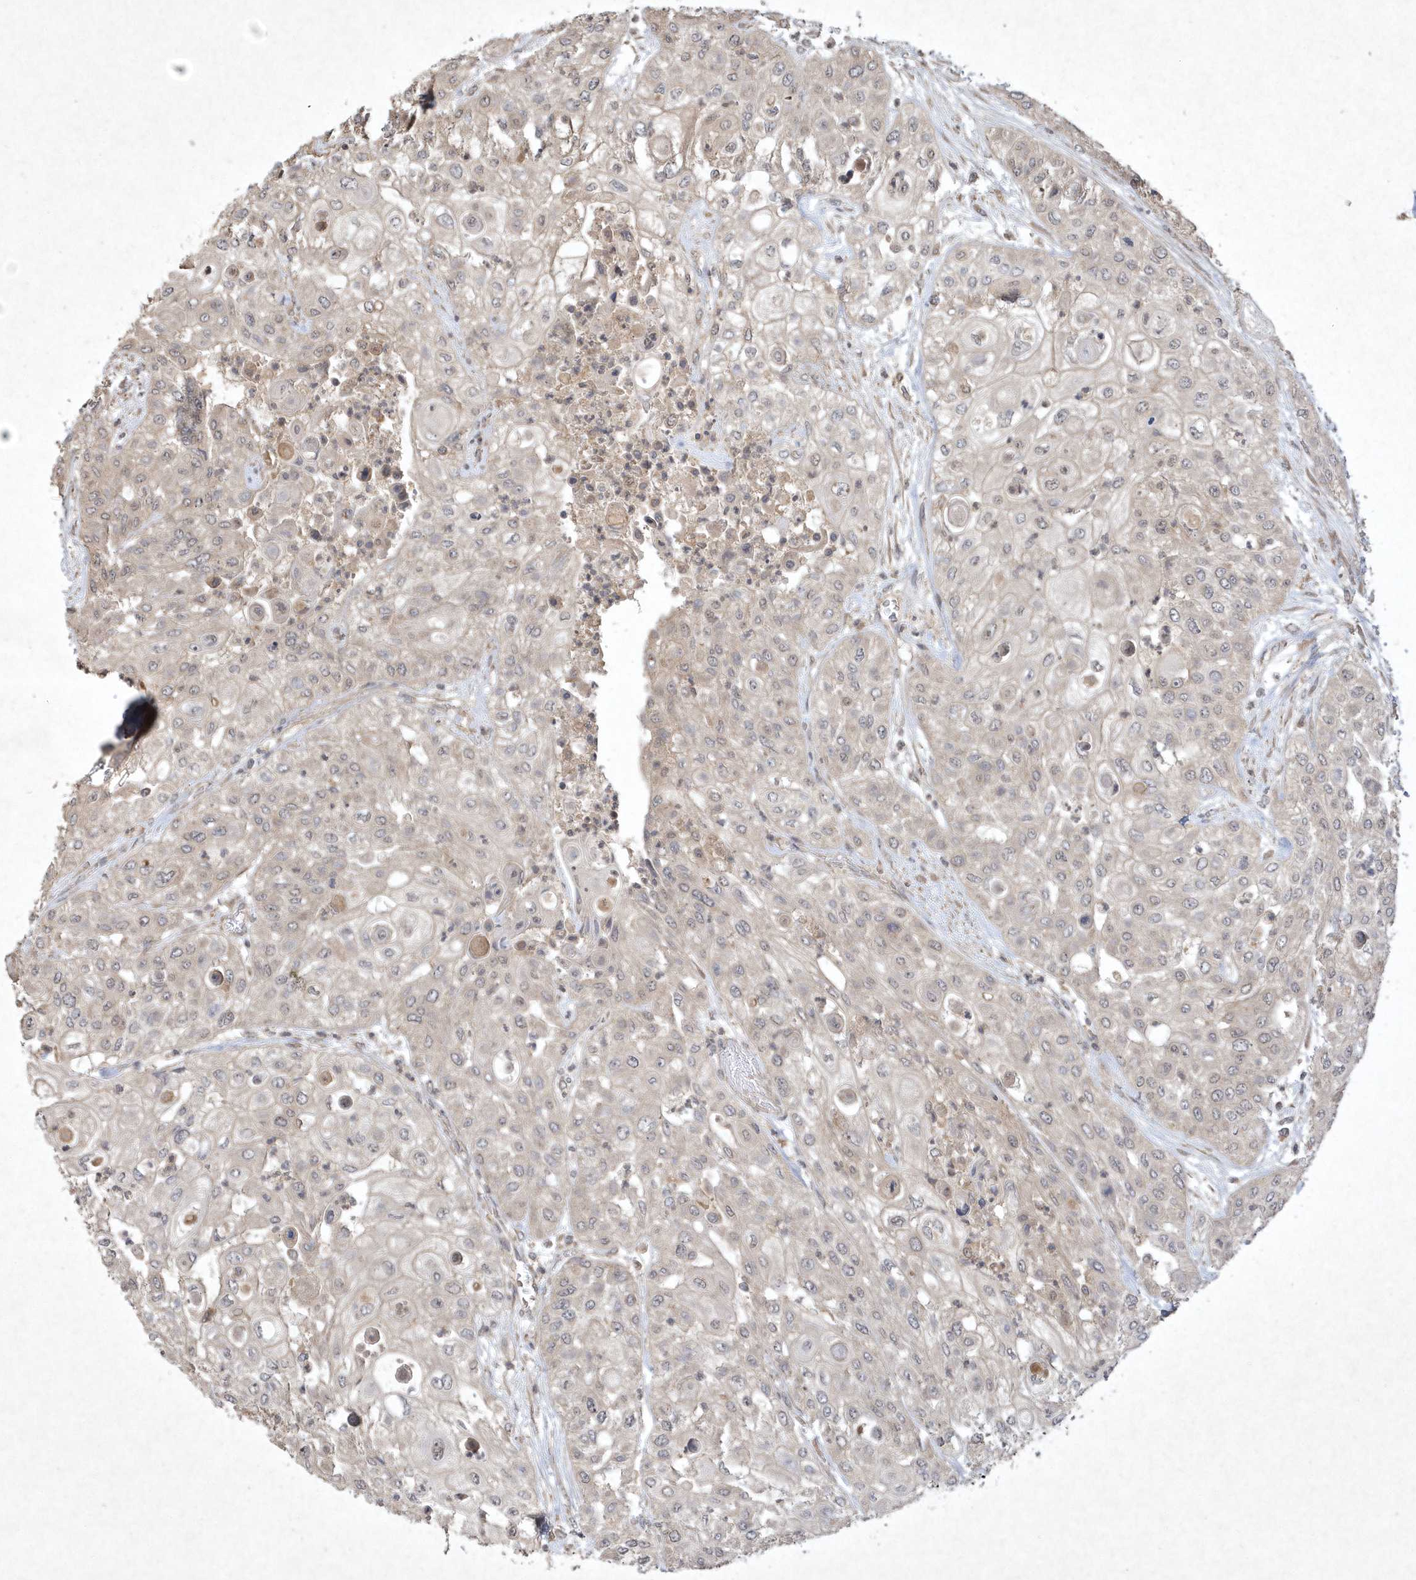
{"staining": {"intensity": "negative", "quantity": "none", "location": "none"}, "tissue": "urothelial cancer", "cell_type": "Tumor cells", "image_type": "cancer", "snomed": [{"axis": "morphology", "description": "Urothelial carcinoma, High grade"}, {"axis": "topography", "description": "Urinary bladder"}], "caption": "Immunohistochemistry photomicrograph of neoplastic tissue: human urothelial carcinoma (high-grade) stained with DAB exhibits no significant protein staining in tumor cells.", "gene": "AKR7A2", "patient": {"sex": "female", "age": 79}}